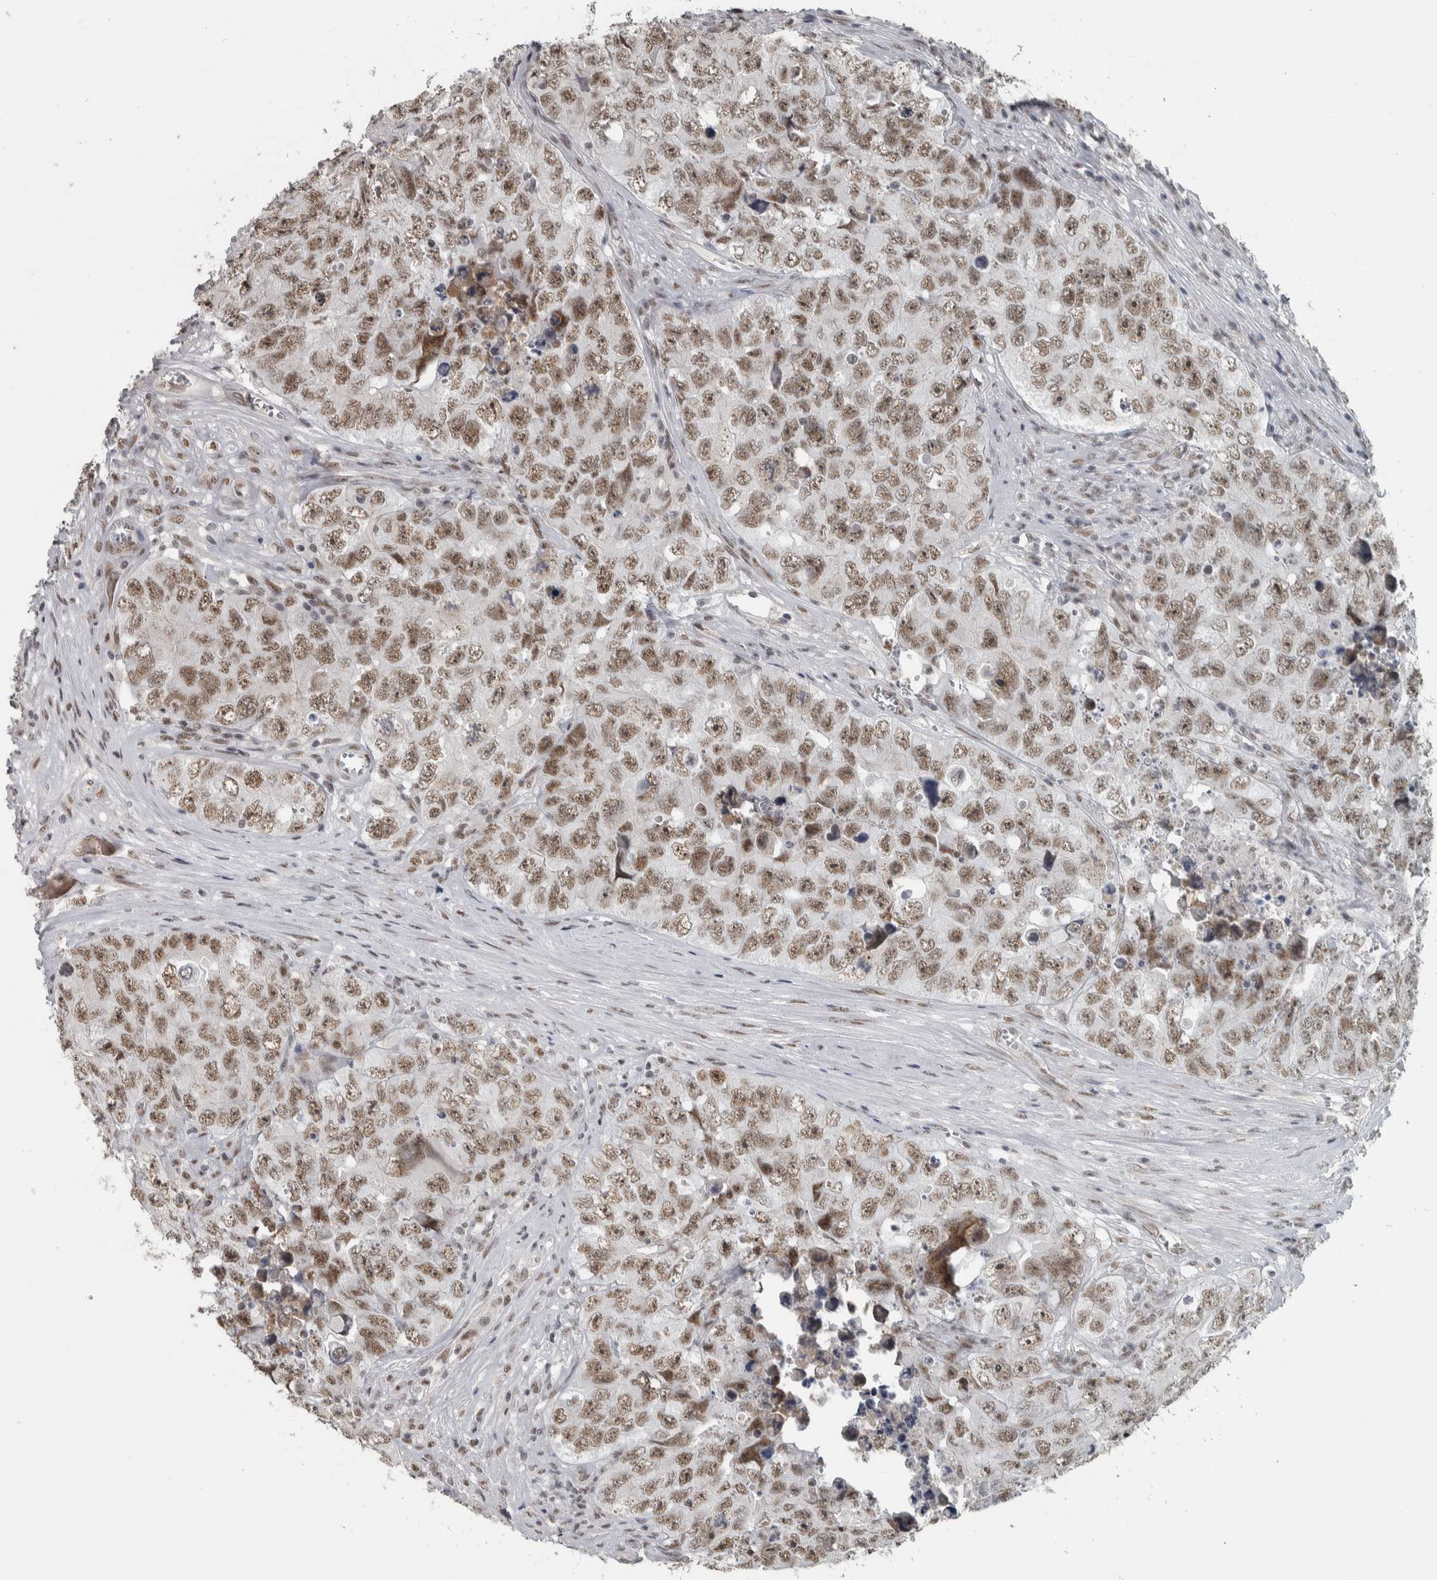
{"staining": {"intensity": "moderate", "quantity": ">75%", "location": "nuclear"}, "tissue": "testis cancer", "cell_type": "Tumor cells", "image_type": "cancer", "snomed": [{"axis": "morphology", "description": "Seminoma, NOS"}, {"axis": "morphology", "description": "Carcinoma, Embryonal, NOS"}, {"axis": "topography", "description": "Testis"}], "caption": "Testis cancer stained with DAB (3,3'-diaminobenzidine) immunohistochemistry exhibits medium levels of moderate nuclear expression in approximately >75% of tumor cells.", "gene": "DDX42", "patient": {"sex": "male", "age": 43}}